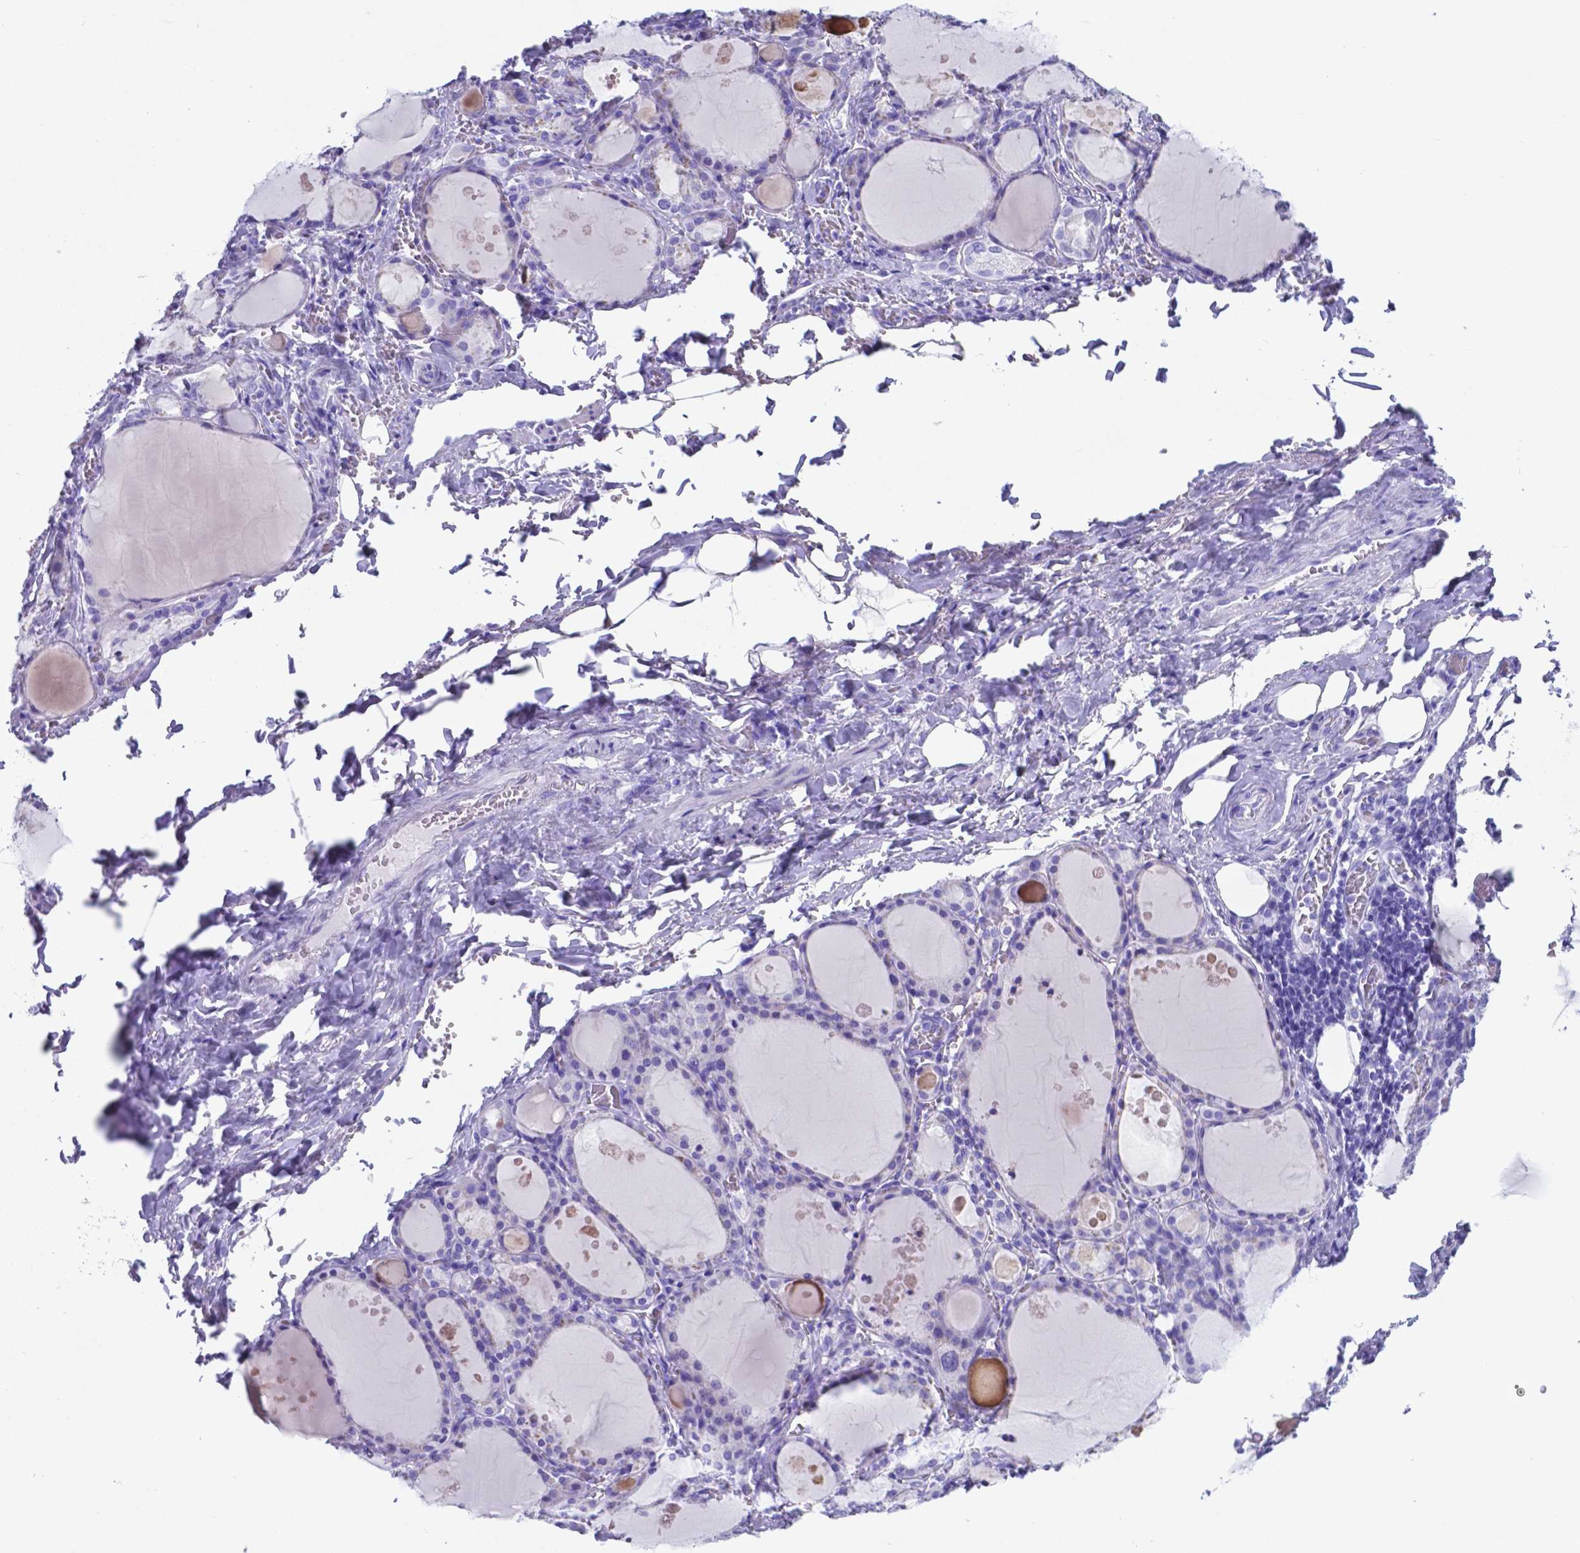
{"staining": {"intensity": "negative", "quantity": "none", "location": "none"}, "tissue": "thyroid gland", "cell_type": "Glandular cells", "image_type": "normal", "snomed": [{"axis": "morphology", "description": "Normal tissue, NOS"}, {"axis": "topography", "description": "Thyroid gland"}], "caption": "IHC of unremarkable thyroid gland reveals no expression in glandular cells.", "gene": "DNAAF8", "patient": {"sex": "male", "age": 68}}